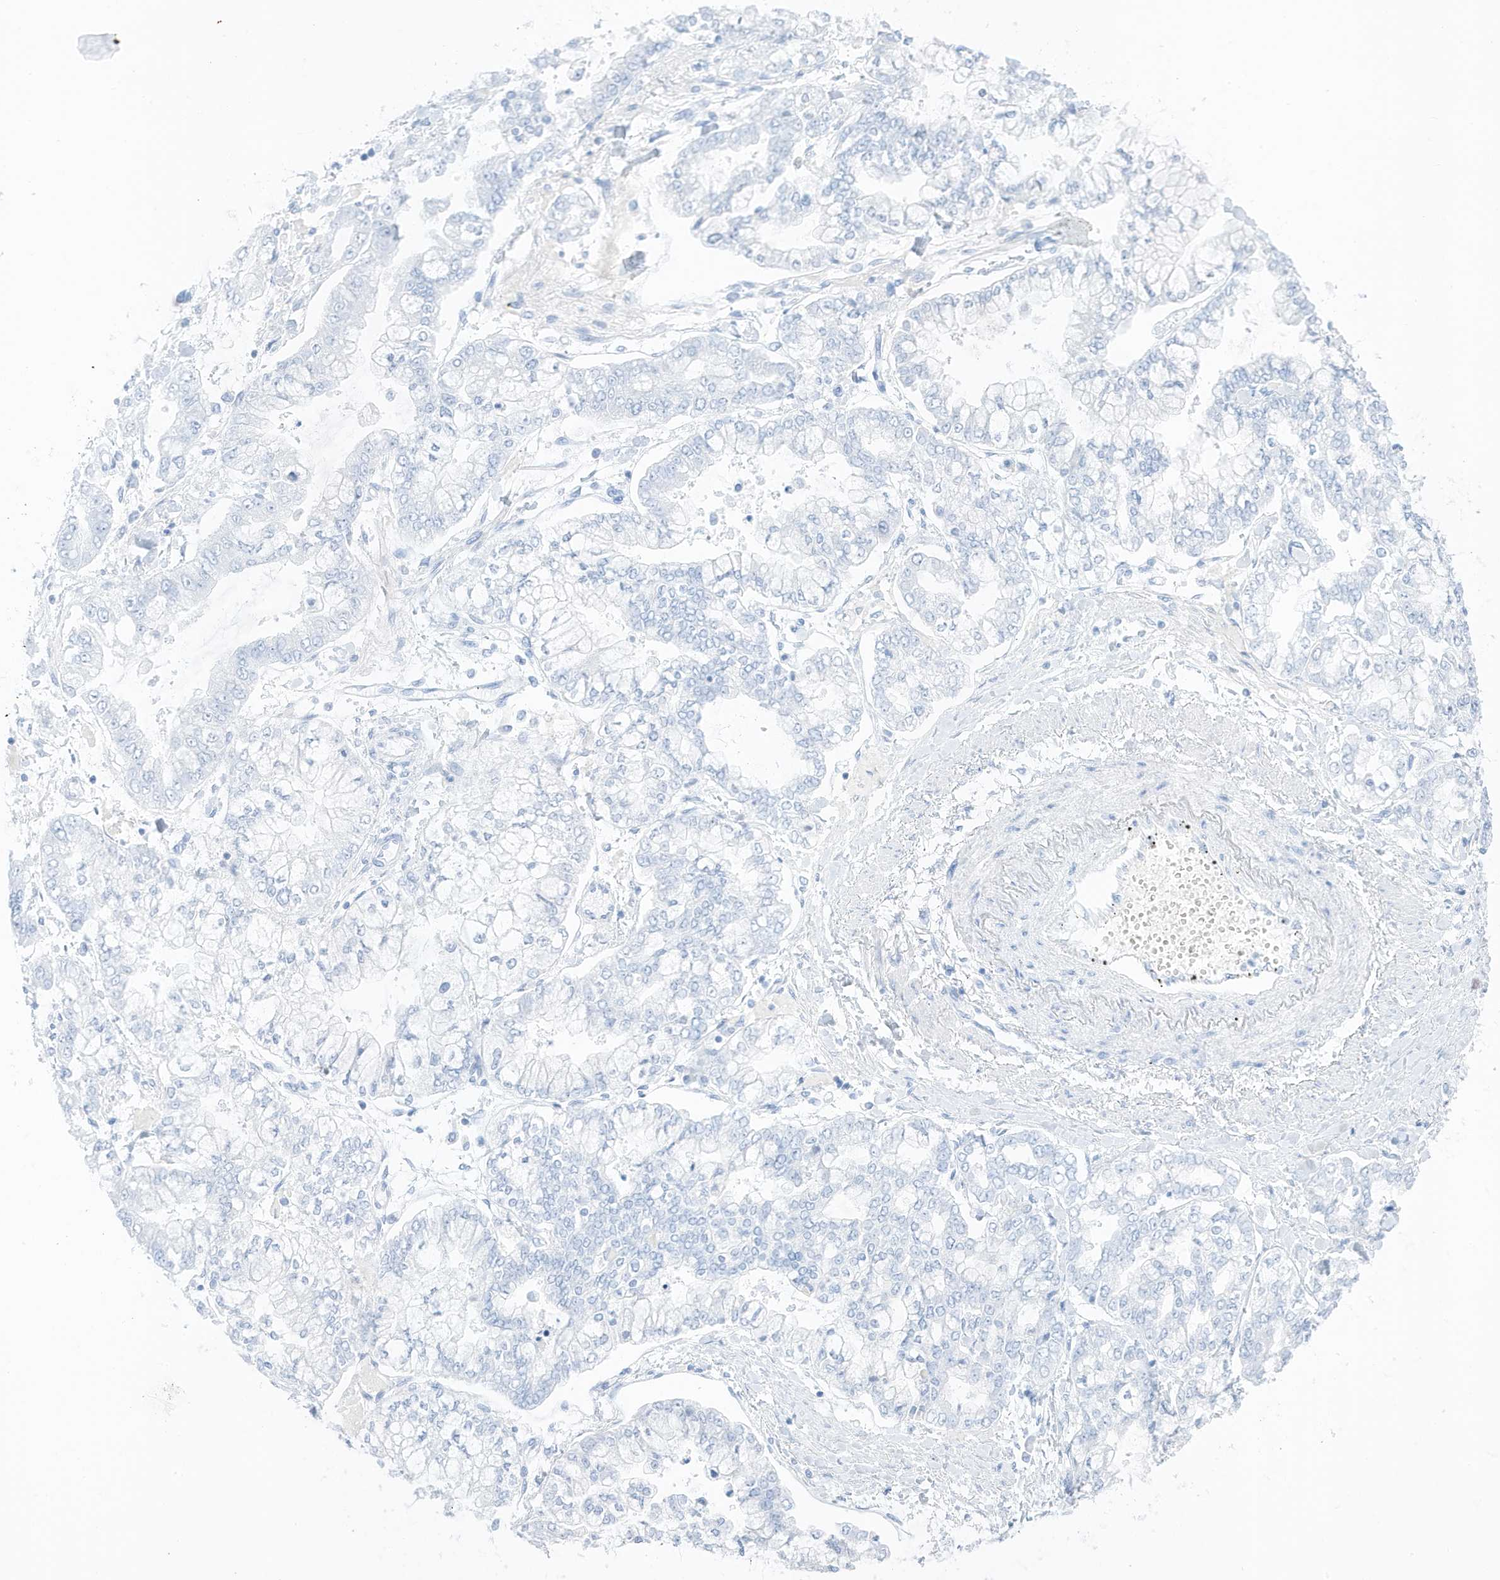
{"staining": {"intensity": "negative", "quantity": "none", "location": "none"}, "tissue": "stomach cancer", "cell_type": "Tumor cells", "image_type": "cancer", "snomed": [{"axis": "morphology", "description": "Normal tissue, NOS"}, {"axis": "morphology", "description": "Adenocarcinoma, NOS"}, {"axis": "topography", "description": "Stomach, upper"}, {"axis": "topography", "description": "Stomach"}], "caption": "Immunohistochemistry (IHC) of human adenocarcinoma (stomach) displays no positivity in tumor cells.", "gene": "SLC22A13", "patient": {"sex": "male", "age": 76}}